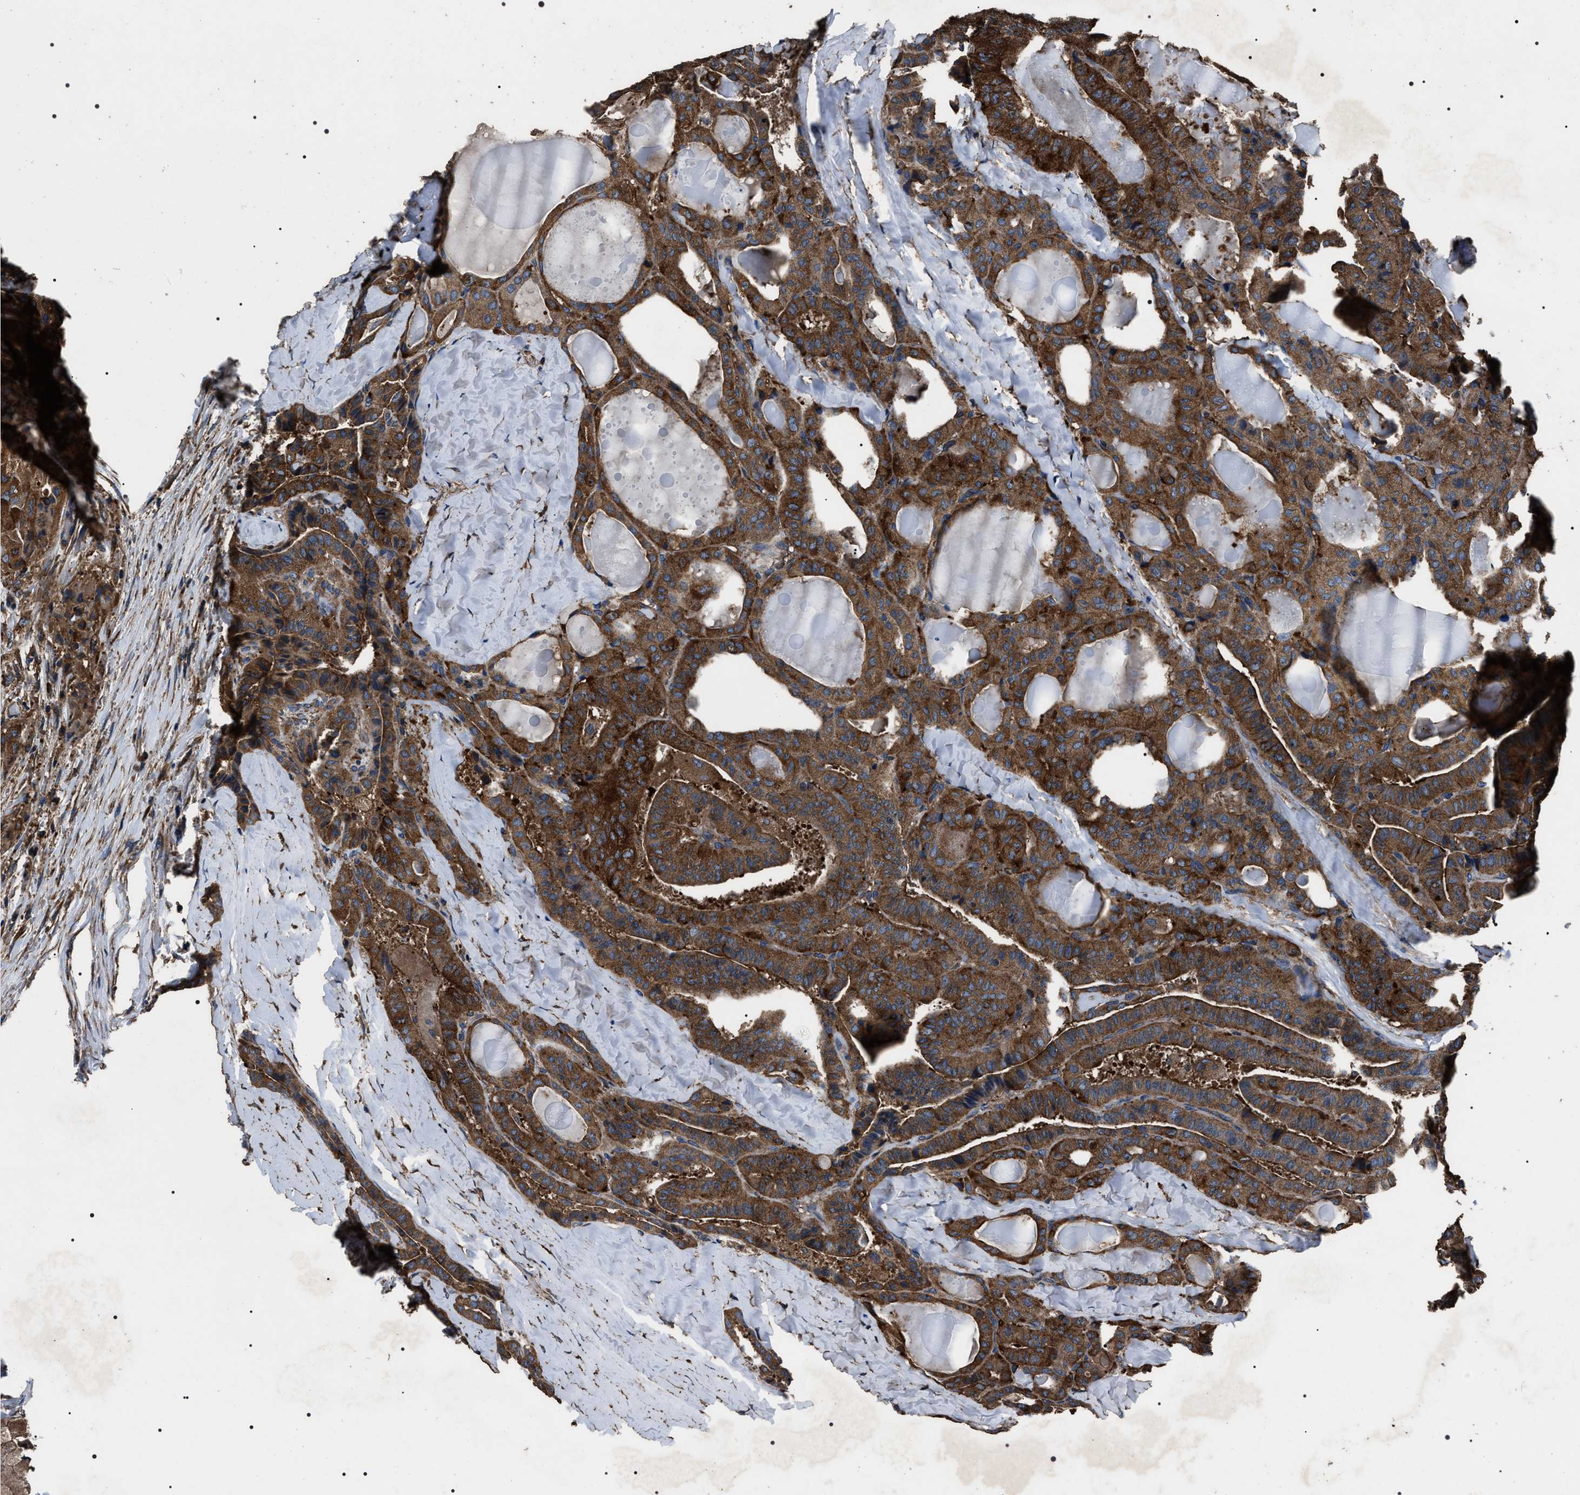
{"staining": {"intensity": "strong", "quantity": ">75%", "location": "cytoplasmic/membranous"}, "tissue": "thyroid cancer", "cell_type": "Tumor cells", "image_type": "cancer", "snomed": [{"axis": "morphology", "description": "Papillary adenocarcinoma, NOS"}, {"axis": "topography", "description": "Thyroid gland"}], "caption": "A high amount of strong cytoplasmic/membranous expression is identified in approximately >75% of tumor cells in thyroid papillary adenocarcinoma tissue.", "gene": "HSCB", "patient": {"sex": "male", "age": 77}}